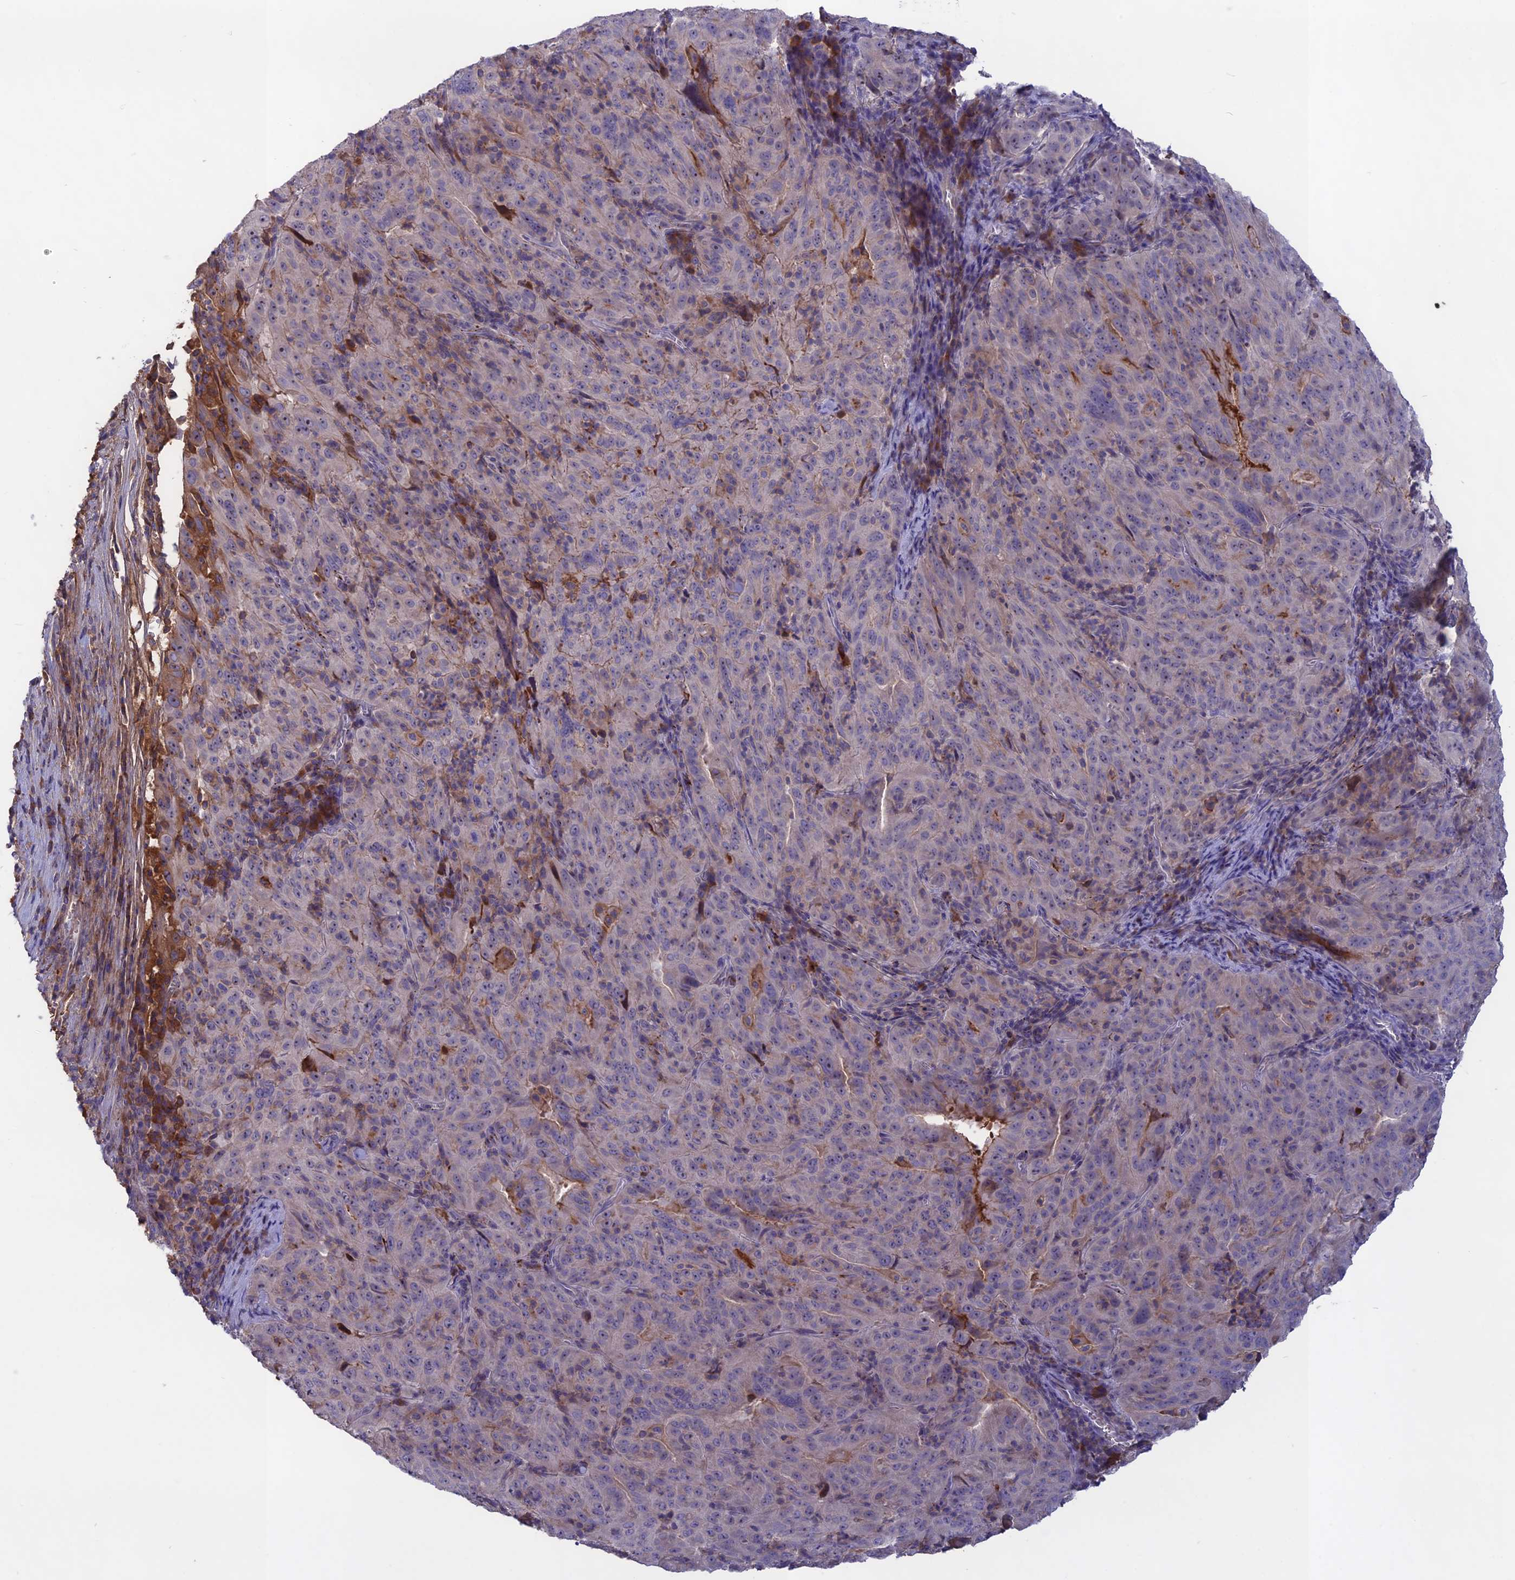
{"staining": {"intensity": "negative", "quantity": "none", "location": "none"}, "tissue": "pancreatic cancer", "cell_type": "Tumor cells", "image_type": "cancer", "snomed": [{"axis": "morphology", "description": "Adenocarcinoma, NOS"}, {"axis": "topography", "description": "Pancreas"}], "caption": "High magnification brightfield microscopy of pancreatic adenocarcinoma stained with DAB (brown) and counterstained with hematoxylin (blue): tumor cells show no significant expression. (DAB IHC visualized using brightfield microscopy, high magnification).", "gene": "ADO", "patient": {"sex": "male", "age": 63}}